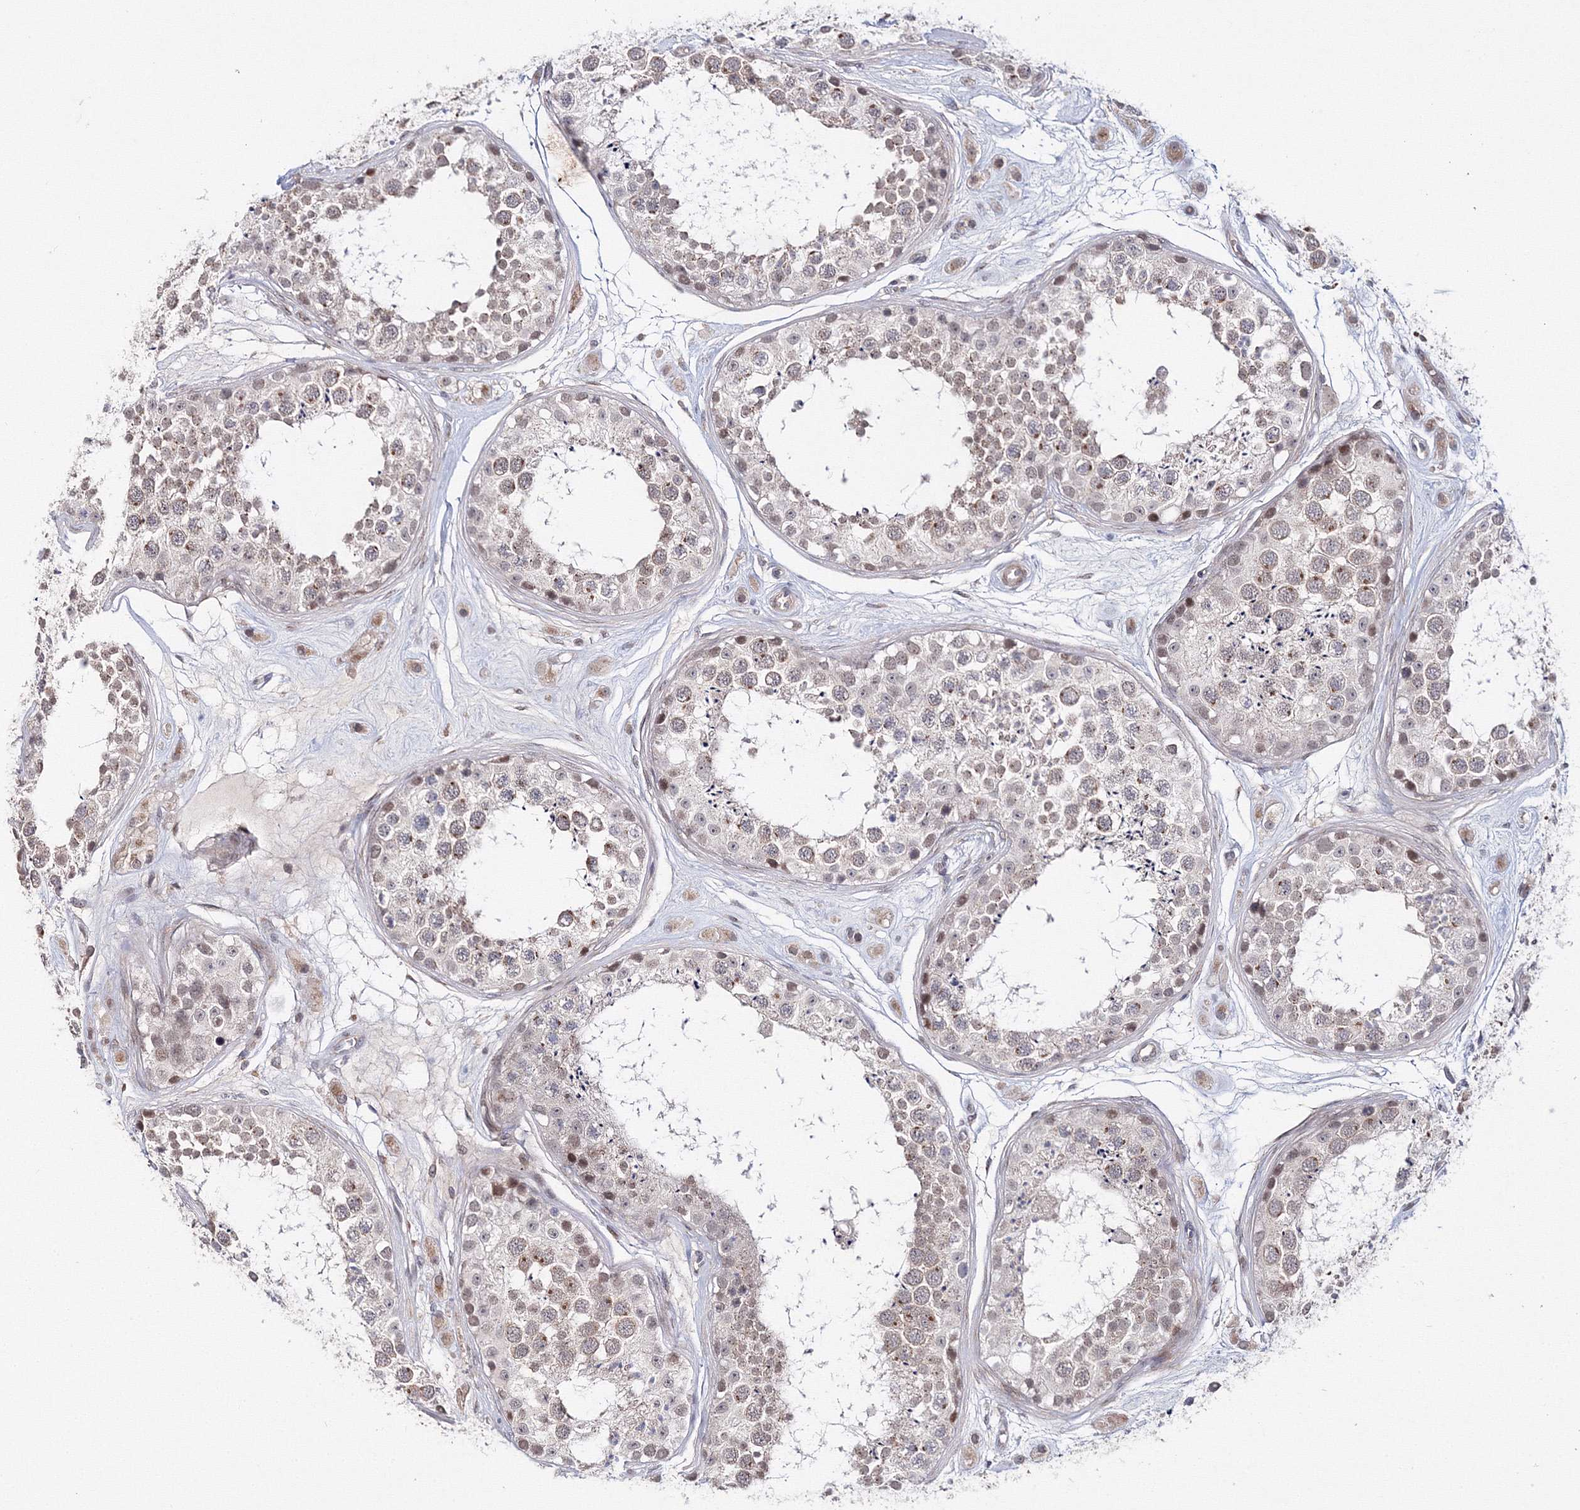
{"staining": {"intensity": "moderate", "quantity": "<25%", "location": "cytoplasmic/membranous,nuclear"}, "tissue": "testis", "cell_type": "Cells in seminiferous ducts", "image_type": "normal", "snomed": [{"axis": "morphology", "description": "Normal tissue, NOS"}, {"axis": "topography", "description": "Testis"}], "caption": "This image shows IHC staining of benign testis, with low moderate cytoplasmic/membranous,nuclear expression in approximately <25% of cells in seminiferous ducts.", "gene": "C11orf52", "patient": {"sex": "male", "age": 25}}